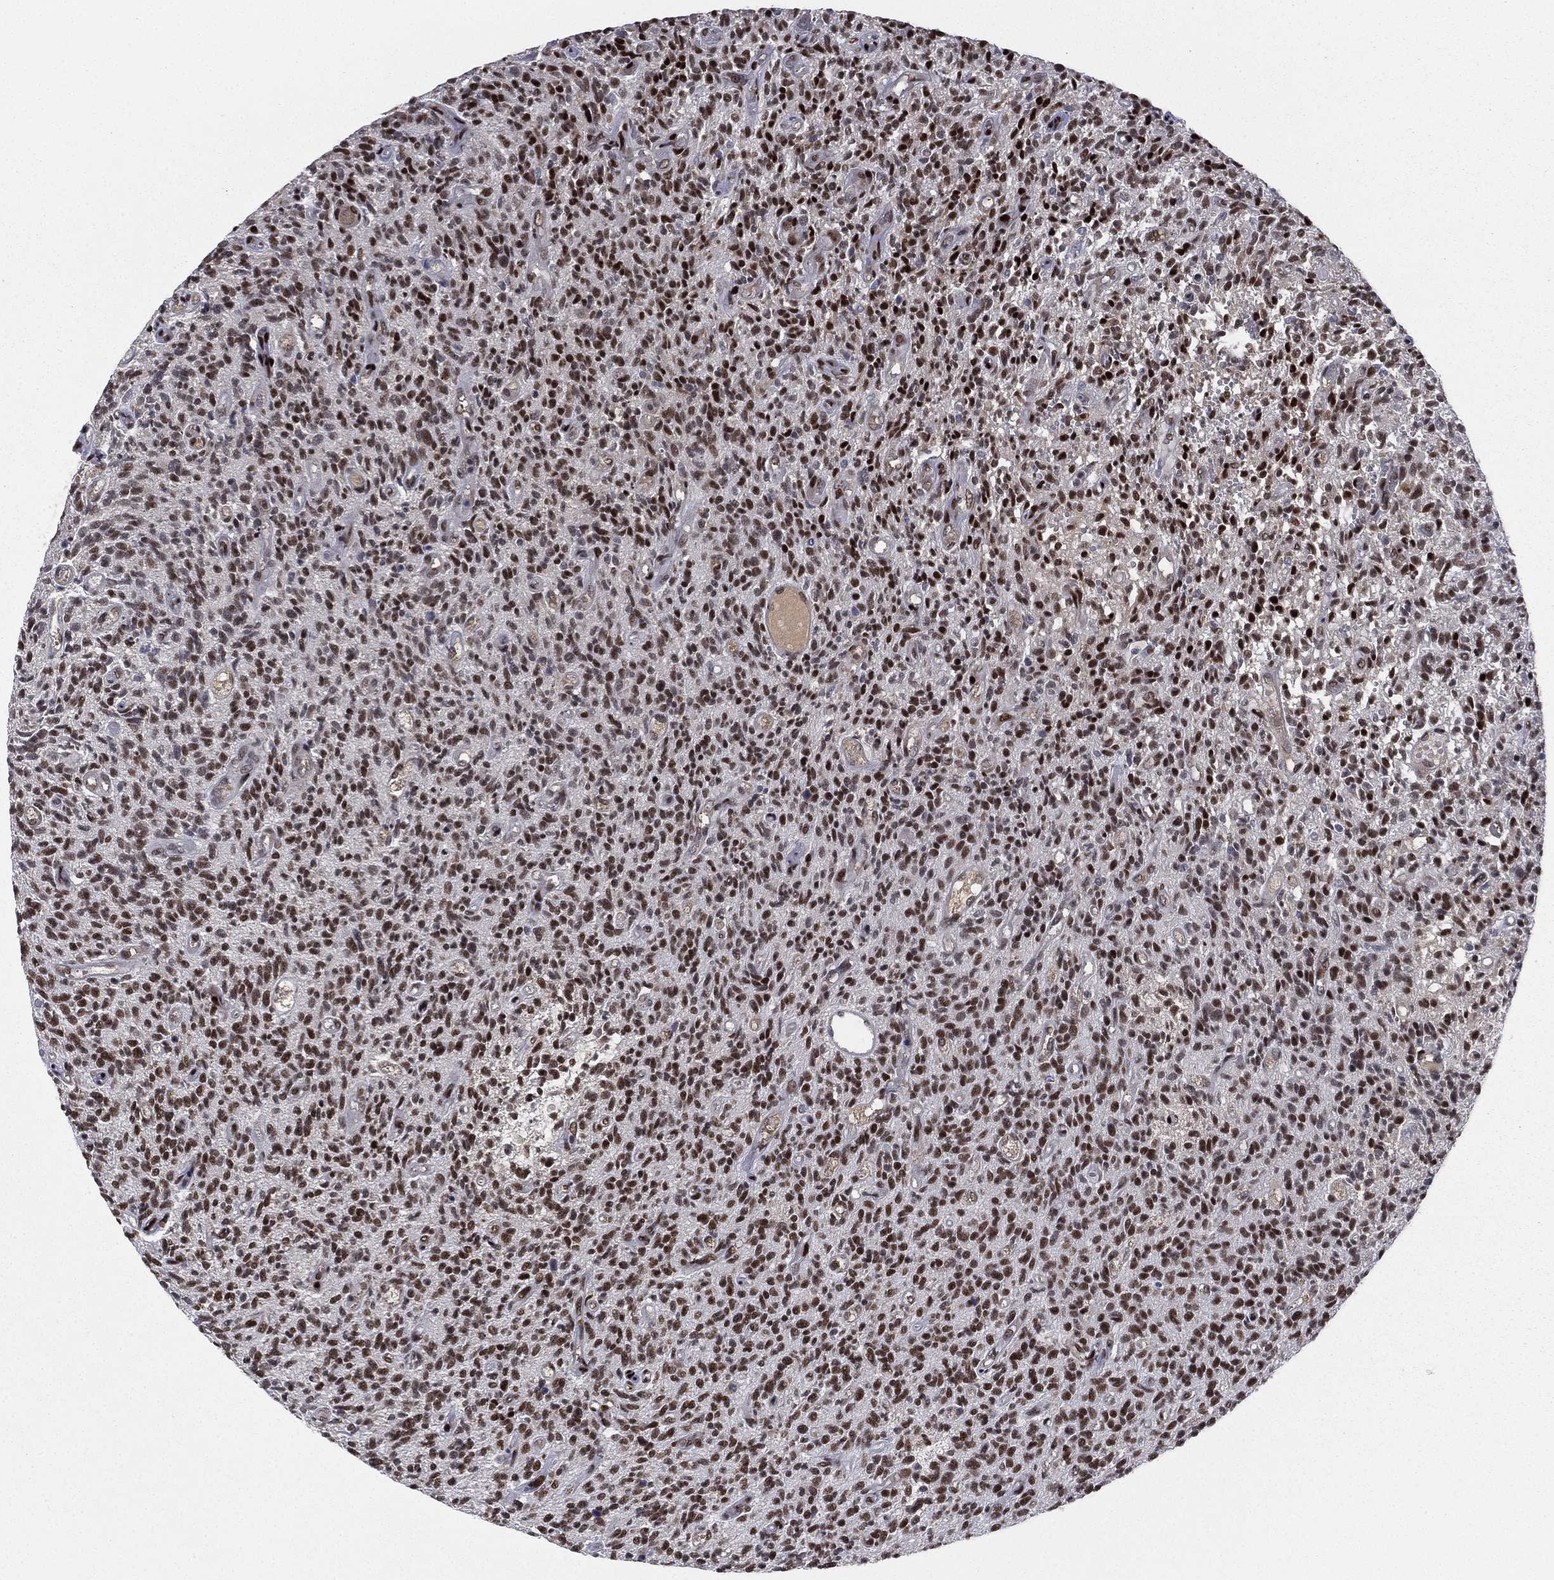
{"staining": {"intensity": "strong", "quantity": ">75%", "location": "nuclear"}, "tissue": "glioma", "cell_type": "Tumor cells", "image_type": "cancer", "snomed": [{"axis": "morphology", "description": "Glioma, malignant, High grade"}, {"axis": "topography", "description": "Brain"}], "caption": "Tumor cells reveal high levels of strong nuclear positivity in approximately >75% of cells in malignant glioma (high-grade).", "gene": "RTF1", "patient": {"sex": "male", "age": 64}}